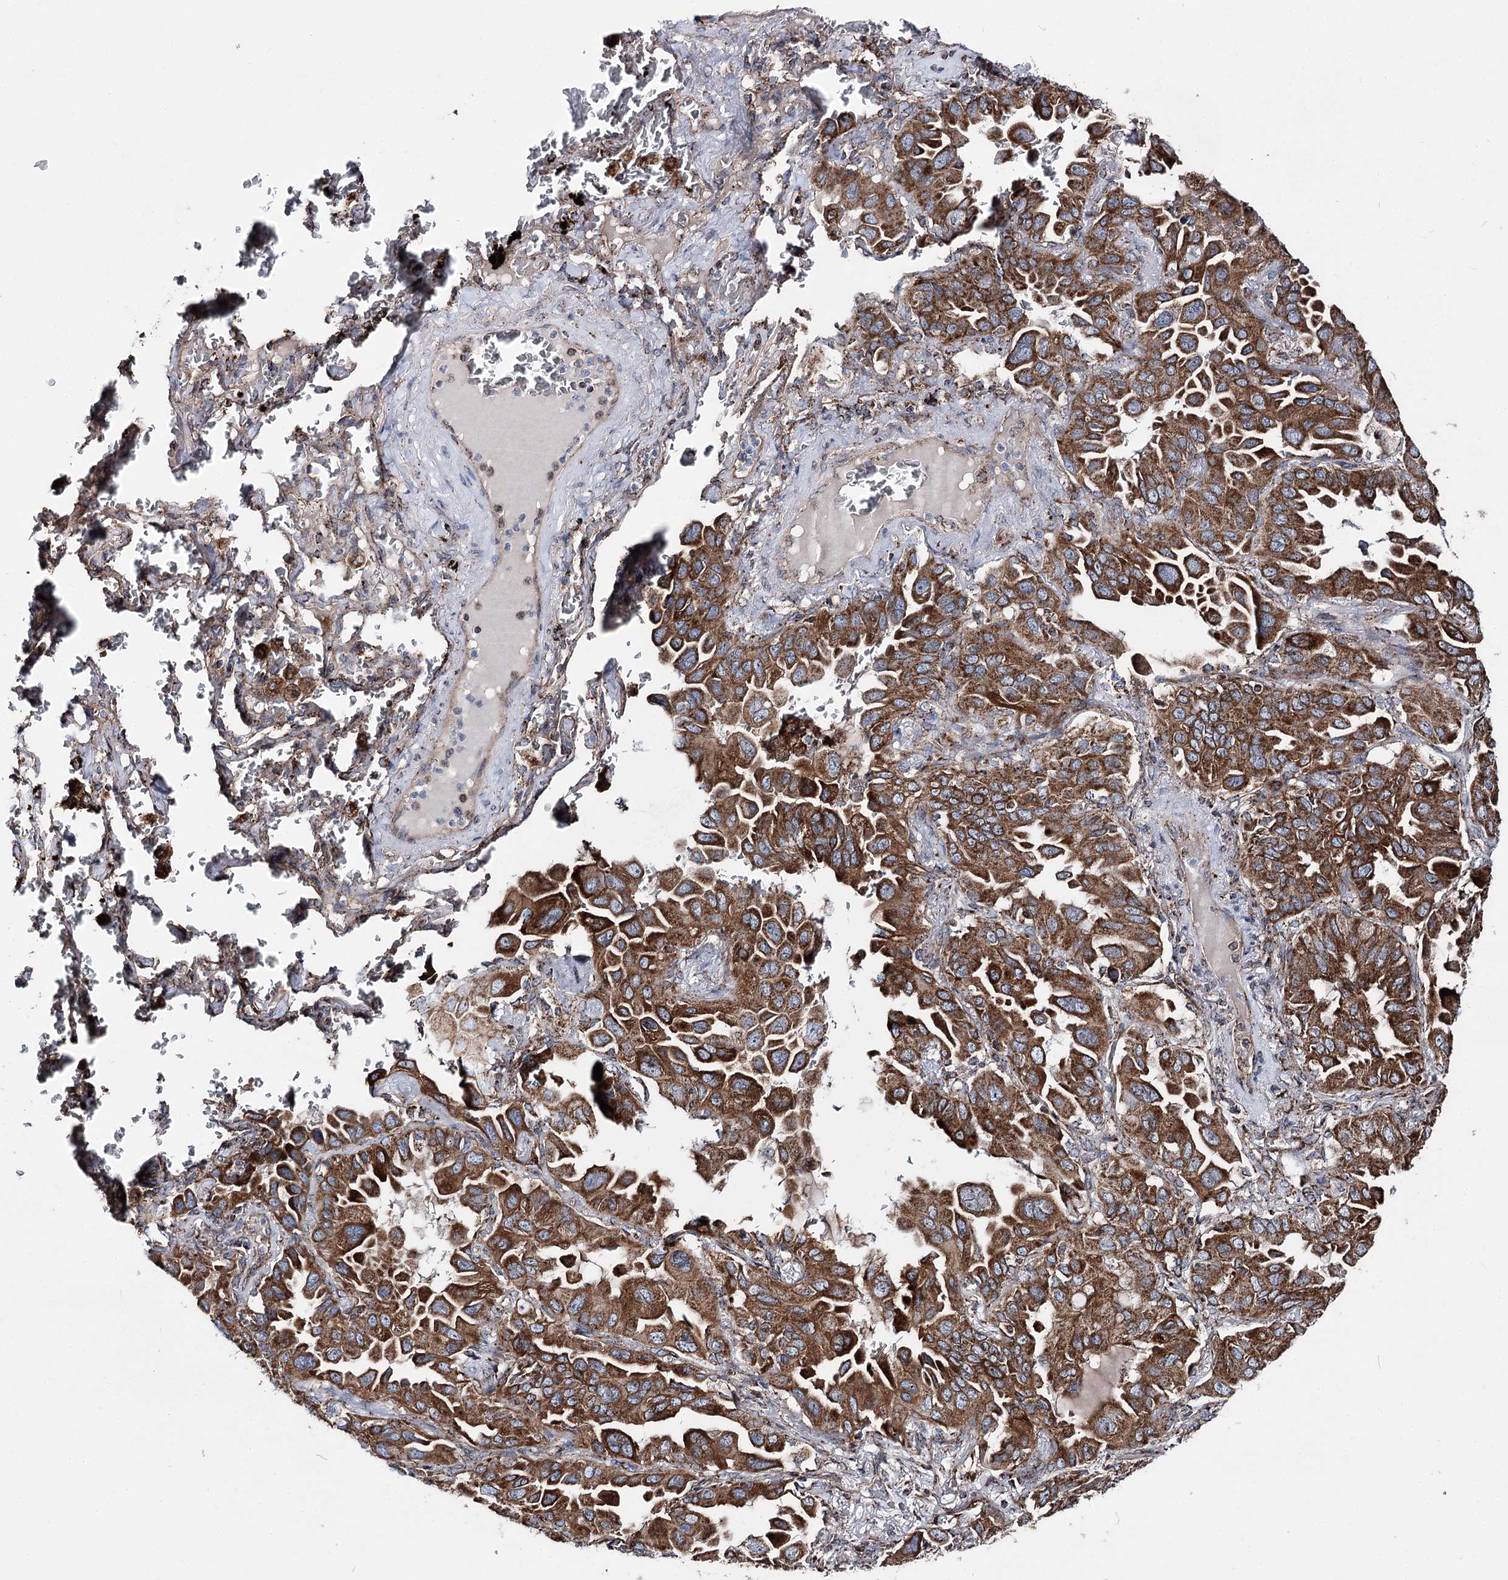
{"staining": {"intensity": "strong", "quantity": ">75%", "location": "cytoplasmic/membranous"}, "tissue": "lung cancer", "cell_type": "Tumor cells", "image_type": "cancer", "snomed": [{"axis": "morphology", "description": "Adenocarcinoma, NOS"}, {"axis": "topography", "description": "Lung"}], "caption": "About >75% of tumor cells in lung cancer (adenocarcinoma) show strong cytoplasmic/membranous protein expression as visualized by brown immunohistochemical staining.", "gene": "MSANTD2", "patient": {"sex": "male", "age": 64}}